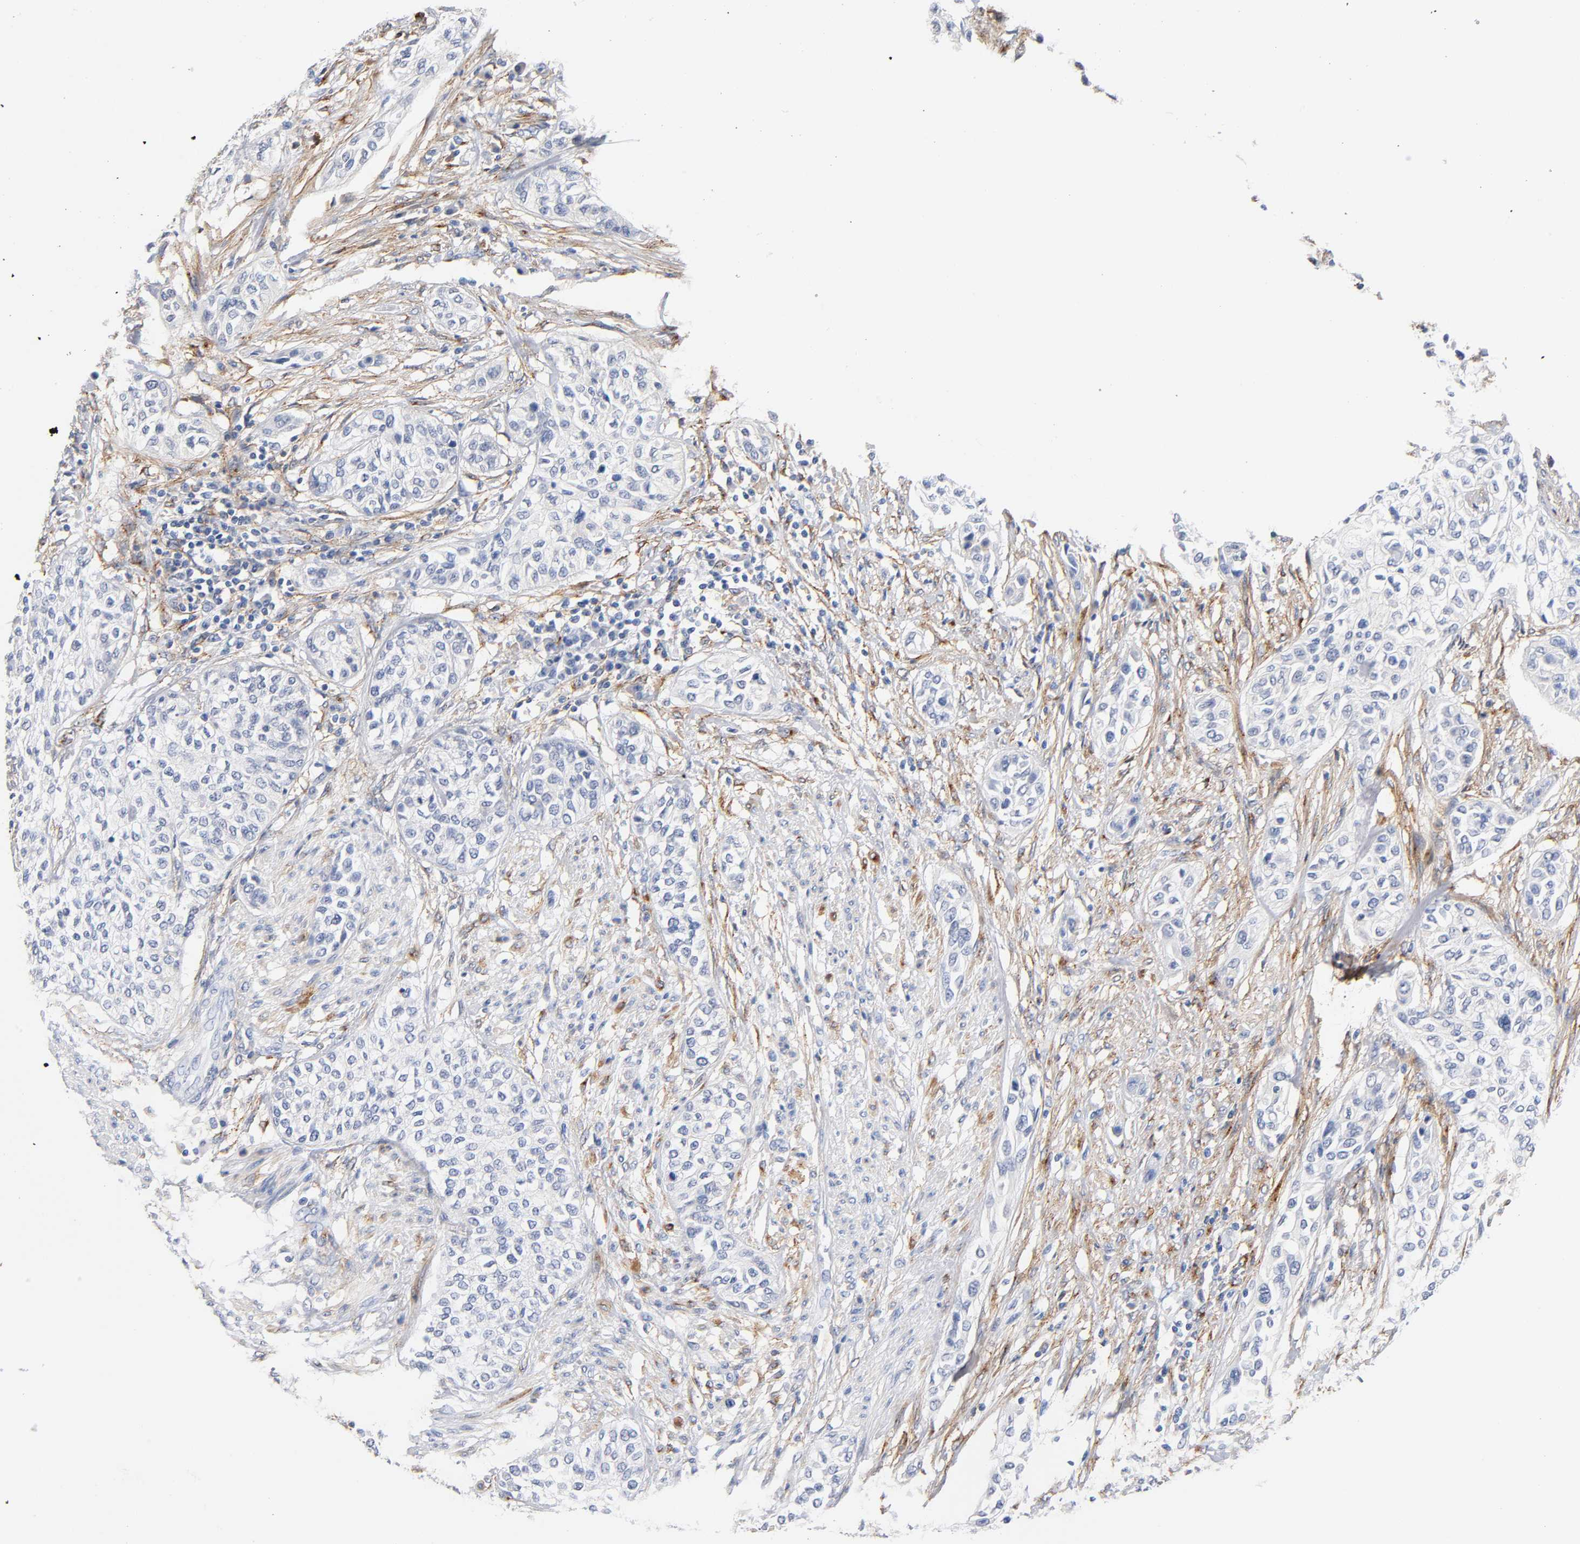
{"staining": {"intensity": "negative", "quantity": "none", "location": "none"}, "tissue": "urothelial cancer", "cell_type": "Tumor cells", "image_type": "cancer", "snomed": [{"axis": "morphology", "description": "Urothelial carcinoma, High grade"}, {"axis": "topography", "description": "Urinary bladder"}], "caption": "This is a micrograph of immunohistochemistry (IHC) staining of urothelial carcinoma (high-grade), which shows no staining in tumor cells.", "gene": "LRP1", "patient": {"sex": "male", "age": 74}}